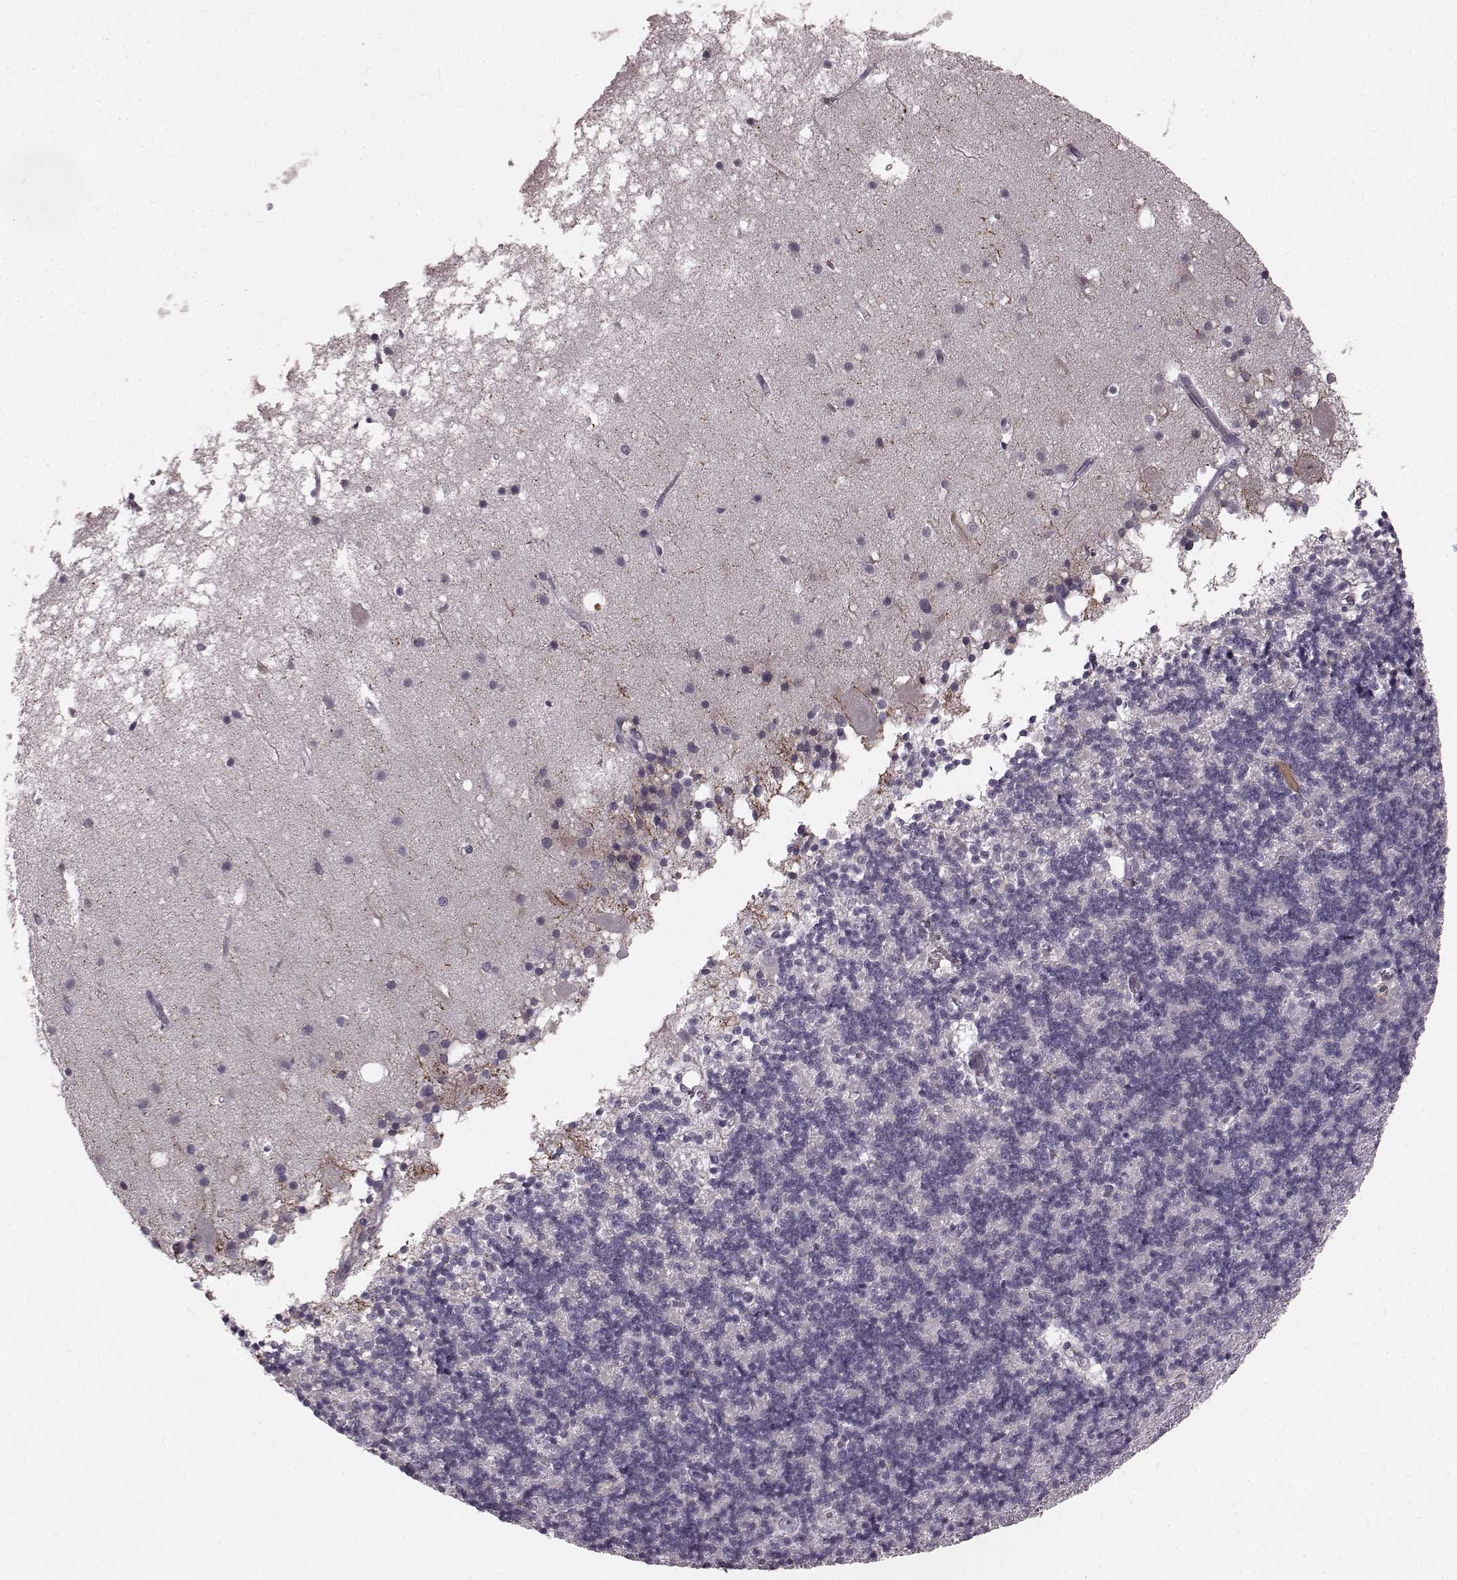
{"staining": {"intensity": "negative", "quantity": "none", "location": "none"}, "tissue": "cerebellum", "cell_type": "Cells in granular layer", "image_type": "normal", "snomed": [{"axis": "morphology", "description": "Normal tissue, NOS"}, {"axis": "topography", "description": "Cerebellum"}], "caption": "Immunohistochemistry (IHC) image of benign cerebellum: human cerebellum stained with DAB (3,3'-diaminobenzidine) shows no significant protein positivity in cells in granular layer. (Brightfield microscopy of DAB immunohistochemistry at high magnification).", "gene": "CD28", "patient": {"sex": "male", "age": 70}}